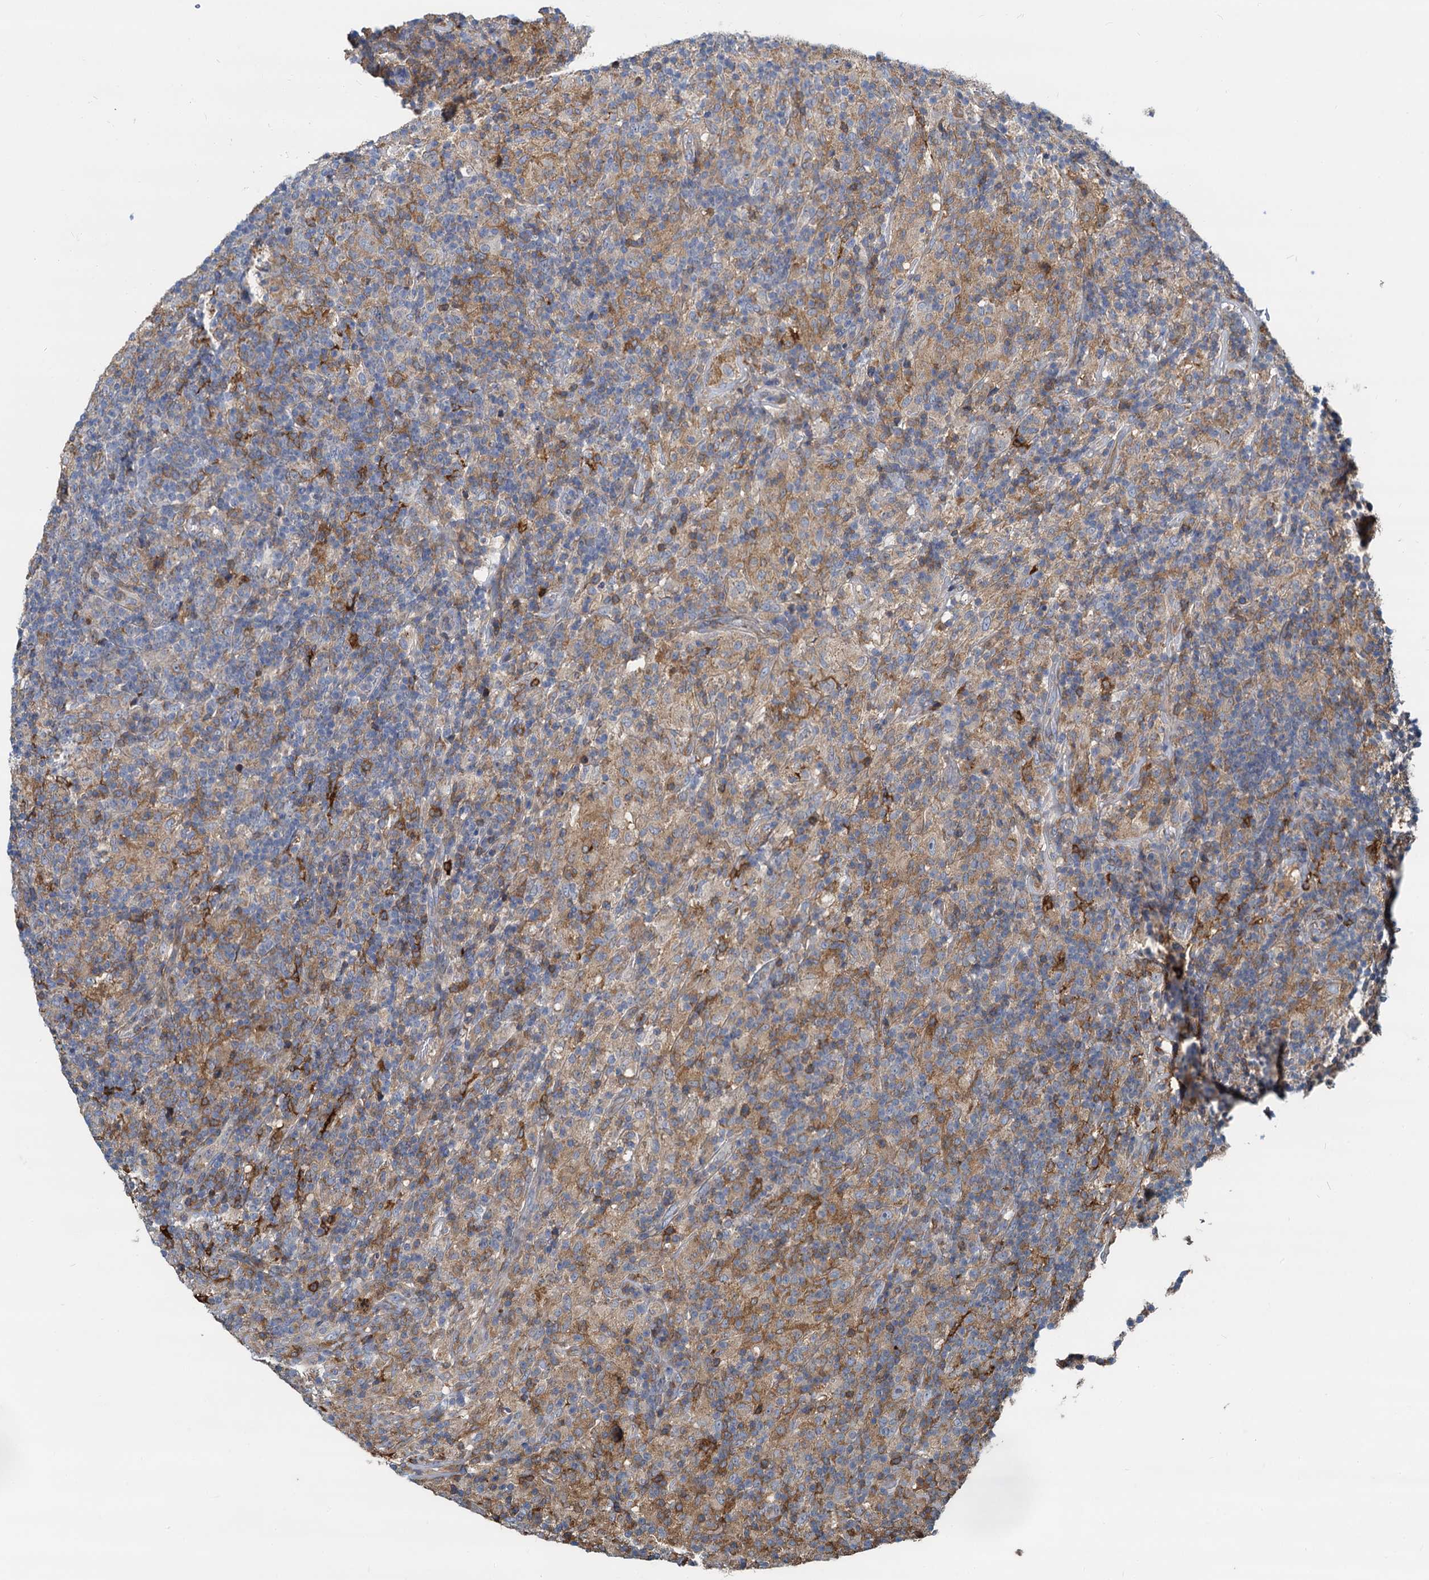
{"staining": {"intensity": "negative", "quantity": "none", "location": "none"}, "tissue": "lymphoma", "cell_type": "Tumor cells", "image_type": "cancer", "snomed": [{"axis": "morphology", "description": "Hodgkin's disease, NOS"}, {"axis": "topography", "description": "Lymph node"}], "caption": "Tumor cells are negative for protein expression in human lymphoma.", "gene": "LNX2", "patient": {"sex": "male", "age": 70}}